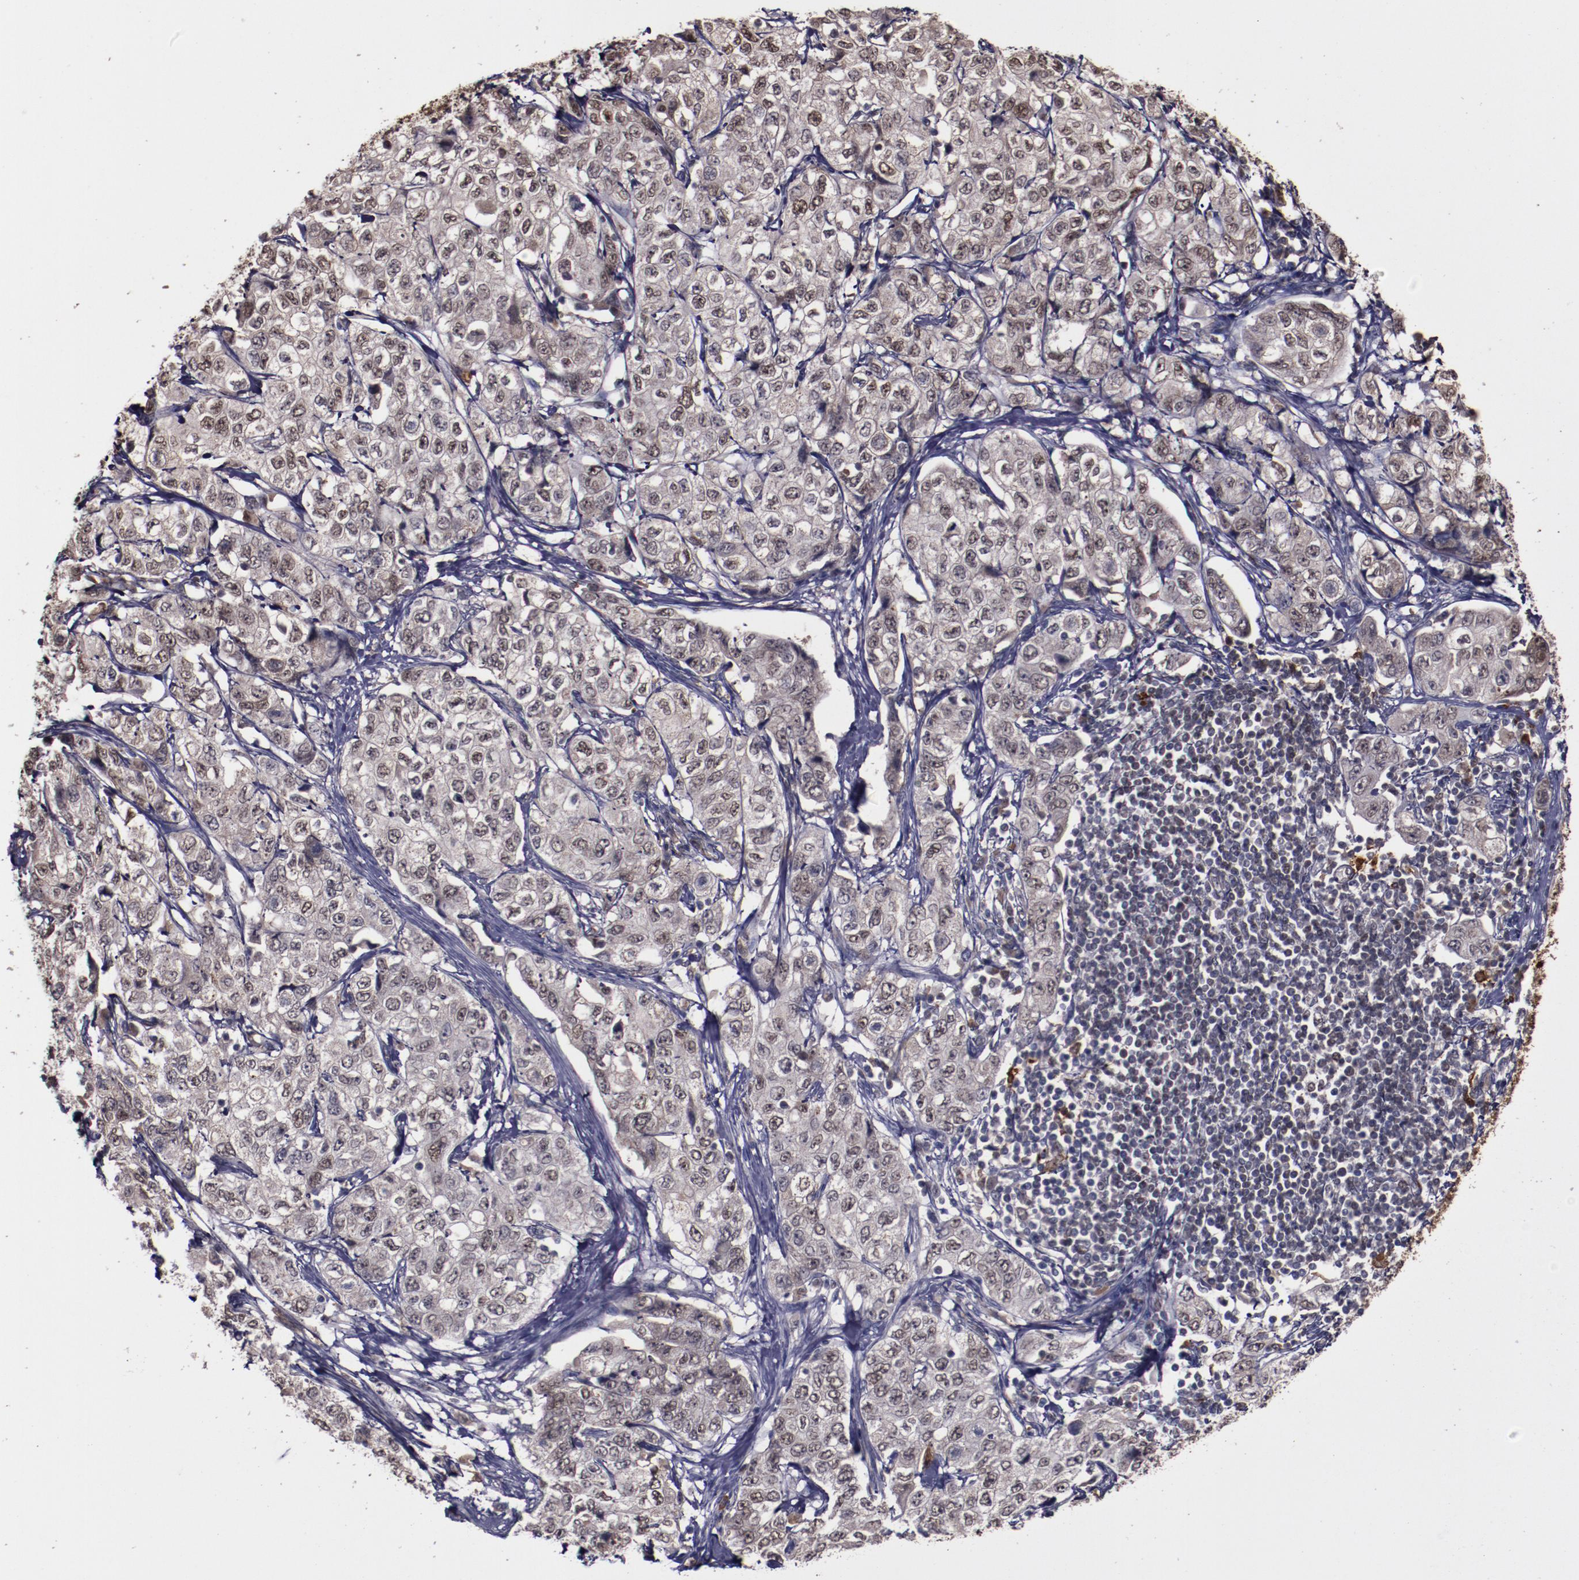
{"staining": {"intensity": "weak", "quantity": ">75%", "location": "nuclear"}, "tissue": "stomach cancer", "cell_type": "Tumor cells", "image_type": "cancer", "snomed": [{"axis": "morphology", "description": "Adenocarcinoma, NOS"}, {"axis": "topography", "description": "Stomach"}], "caption": "Immunohistochemical staining of stomach cancer displays low levels of weak nuclear protein staining in about >75% of tumor cells.", "gene": "CHEK2", "patient": {"sex": "male", "age": 48}}